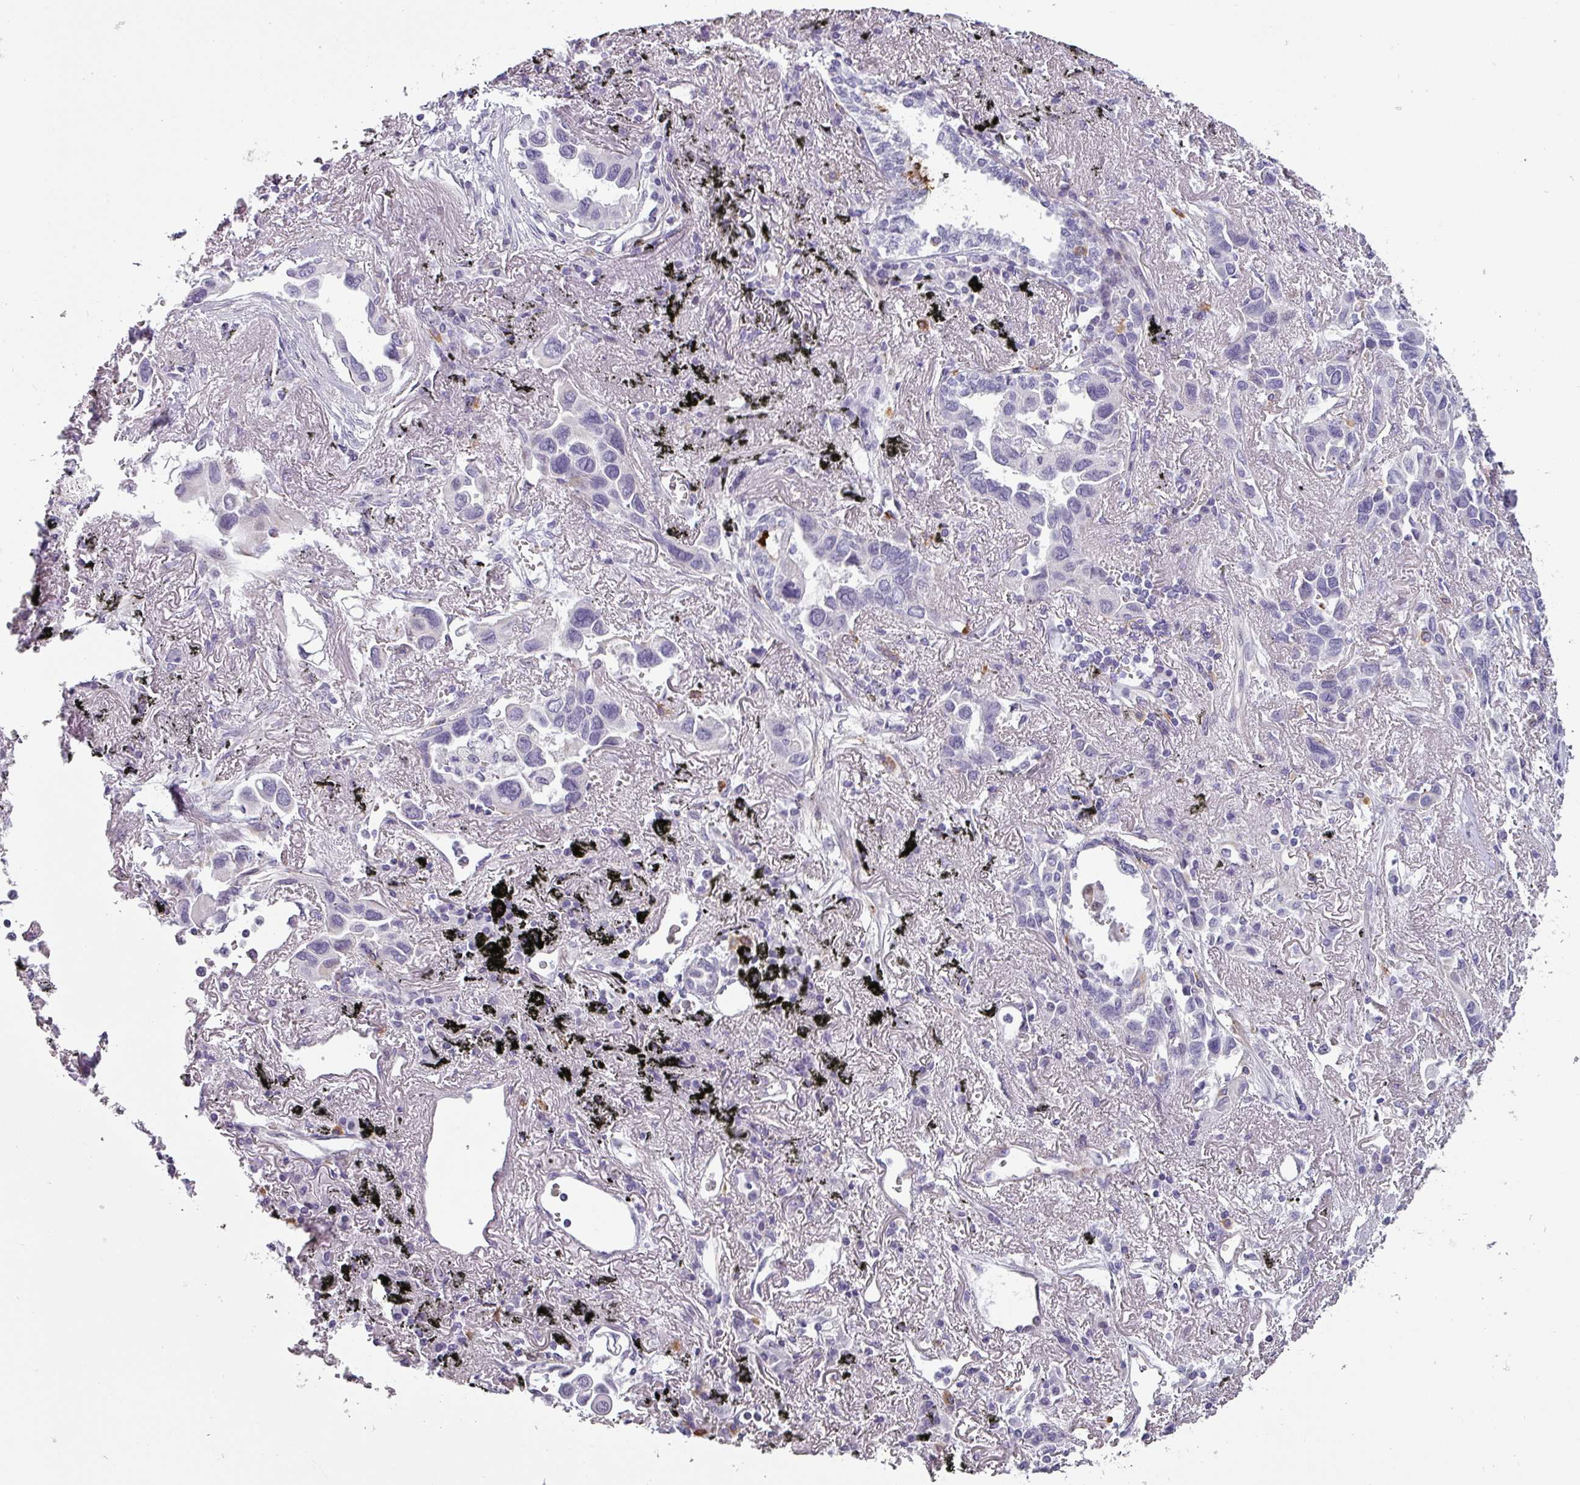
{"staining": {"intensity": "negative", "quantity": "none", "location": "none"}, "tissue": "lung cancer", "cell_type": "Tumor cells", "image_type": "cancer", "snomed": [{"axis": "morphology", "description": "Adenocarcinoma, NOS"}, {"axis": "topography", "description": "Lung"}], "caption": "This is a histopathology image of immunohistochemistry (IHC) staining of adenocarcinoma (lung), which shows no expression in tumor cells. (DAB (3,3'-diaminobenzidine) immunohistochemistry (IHC), high magnification).", "gene": "CHRDL1", "patient": {"sex": "female", "age": 76}}